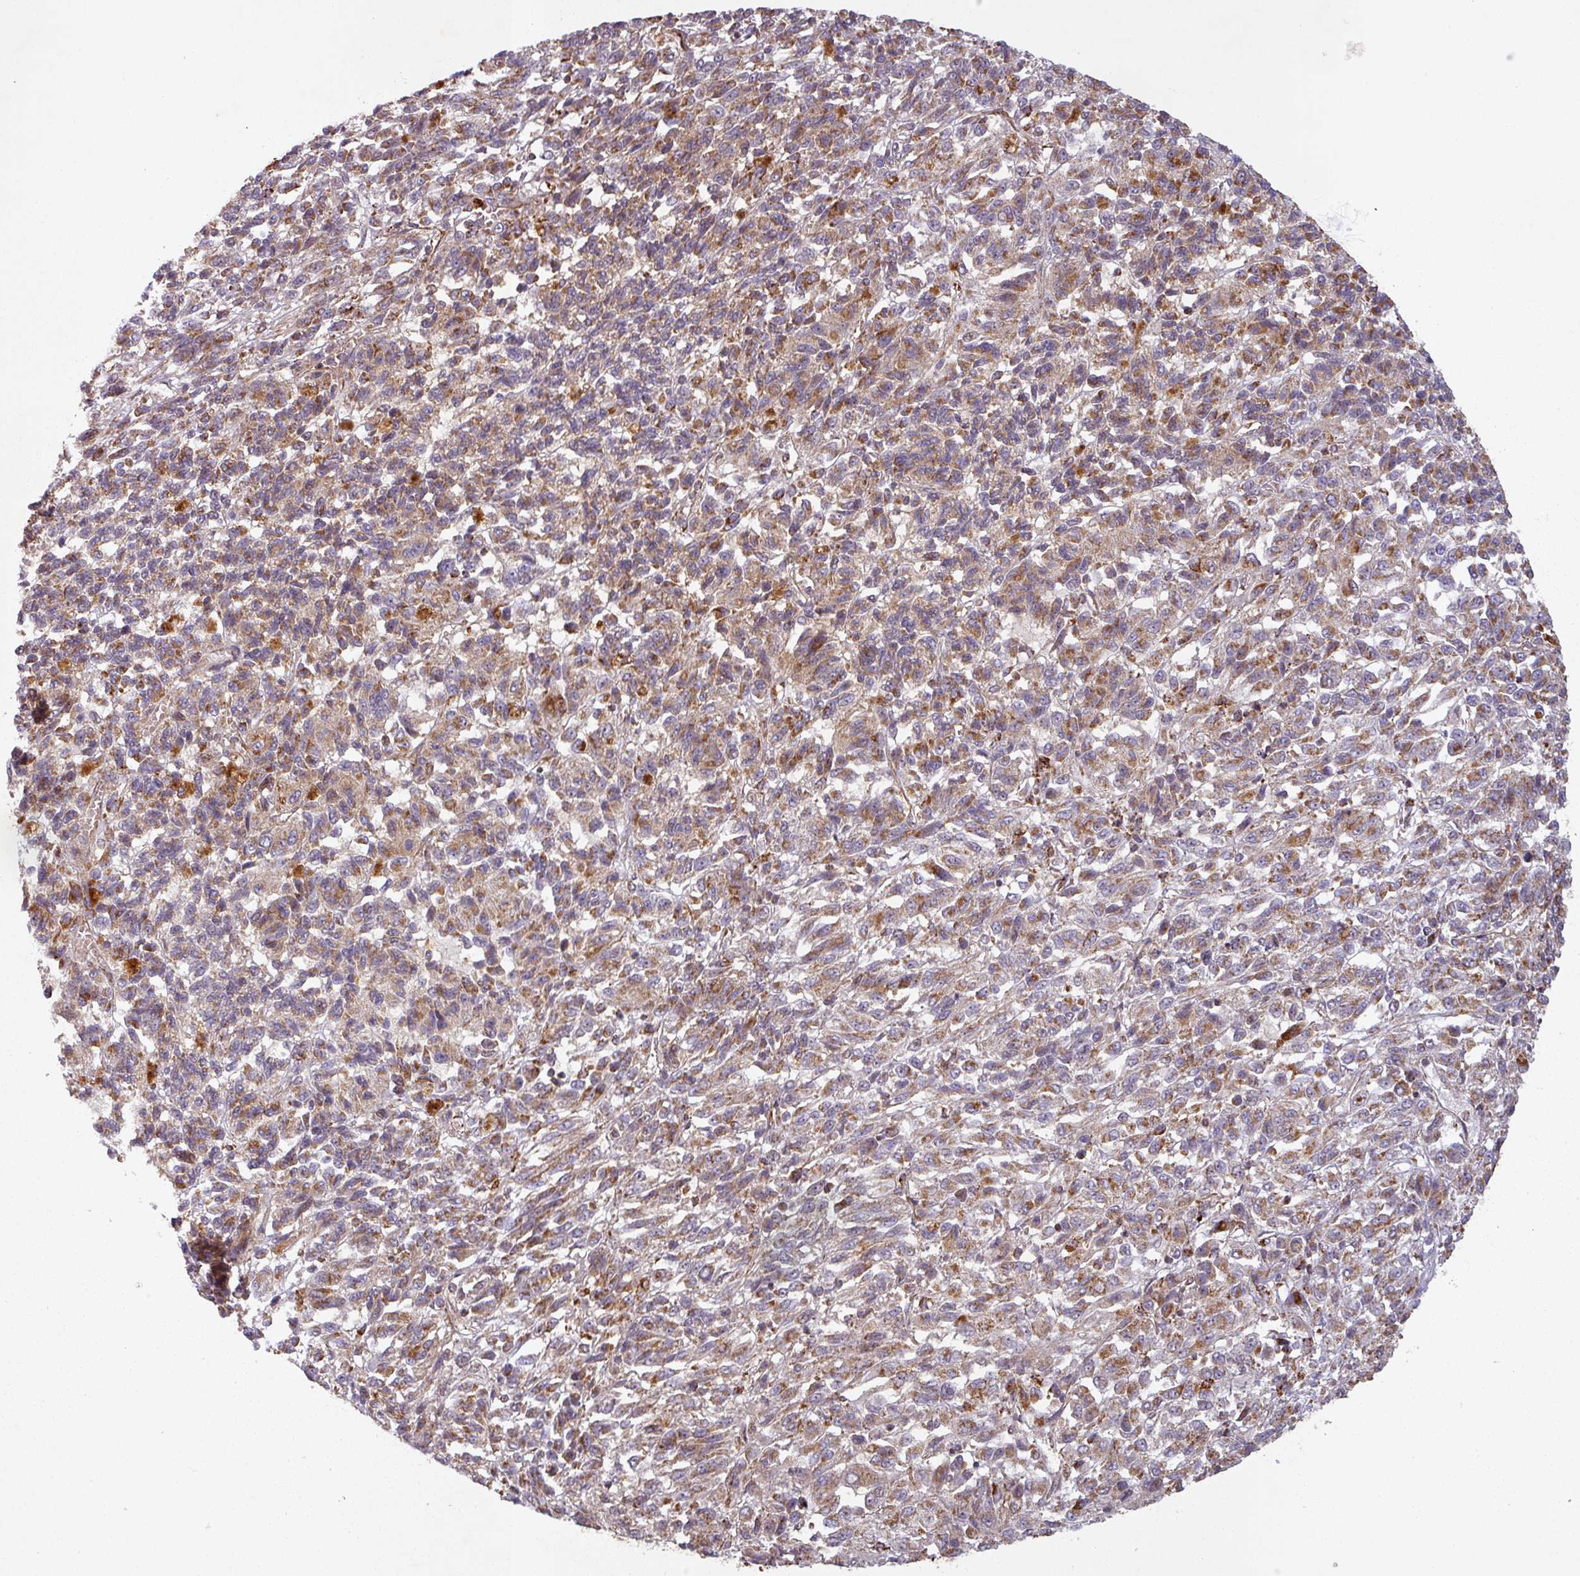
{"staining": {"intensity": "moderate", "quantity": ">75%", "location": "cytoplasmic/membranous"}, "tissue": "melanoma", "cell_type": "Tumor cells", "image_type": "cancer", "snomed": [{"axis": "morphology", "description": "Malignant melanoma, Metastatic site"}, {"axis": "topography", "description": "Lung"}], "caption": "The micrograph displays a brown stain indicating the presence of a protein in the cytoplasmic/membranous of tumor cells in melanoma.", "gene": "GPD2", "patient": {"sex": "male", "age": 64}}